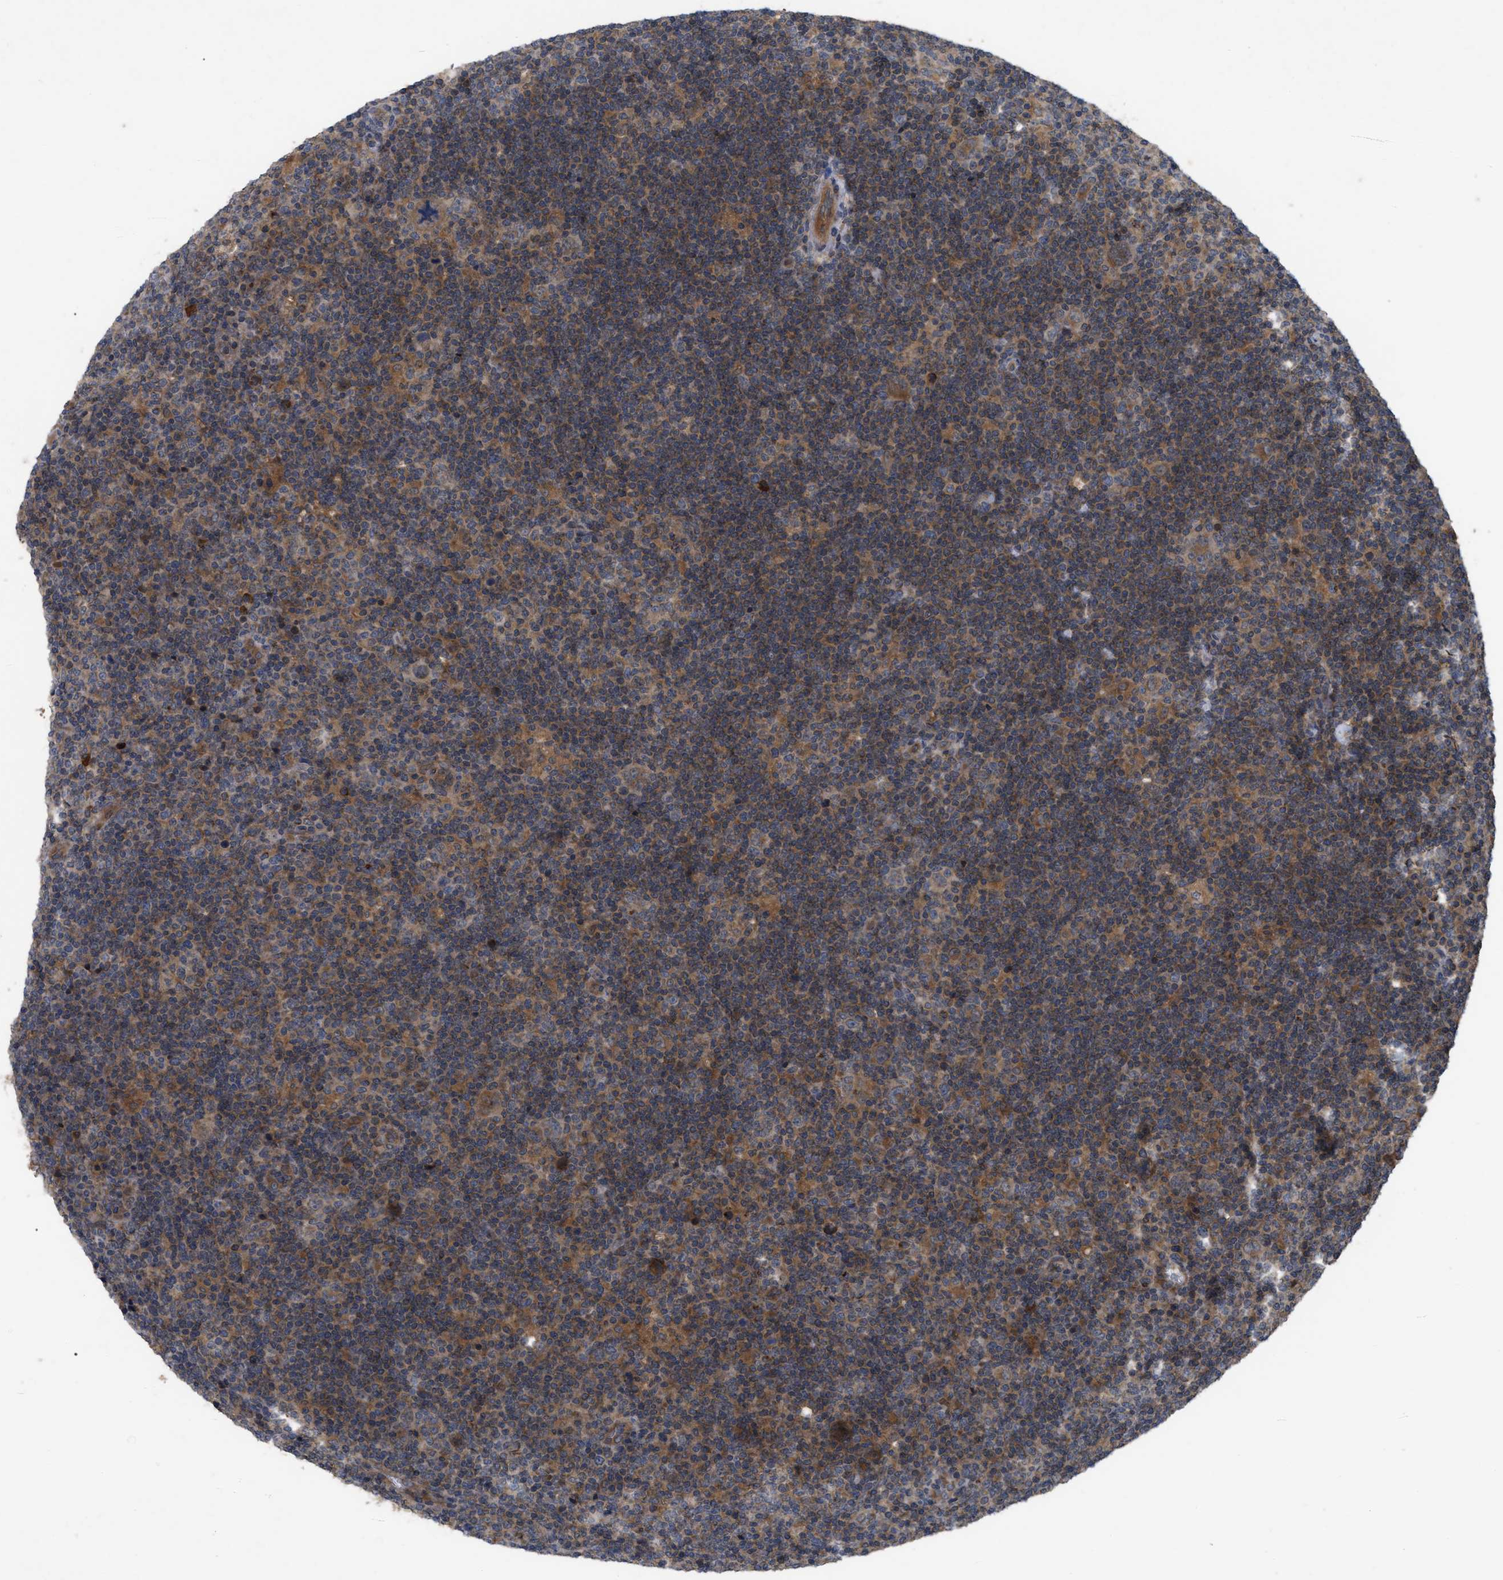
{"staining": {"intensity": "moderate", "quantity": ">75%", "location": "cytoplasmic/membranous"}, "tissue": "lymphoma", "cell_type": "Tumor cells", "image_type": "cancer", "snomed": [{"axis": "morphology", "description": "Hodgkin's disease, NOS"}, {"axis": "topography", "description": "Lymph node"}], "caption": "IHC staining of Hodgkin's disease, which displays medium levels of moderate cytoplasmic/membranous staining in about >75% of tumor cells indicating moderate cytoplasmic/membranous protein expression. The staining was performed using DAB (3,3'-diaminobenzidine) (brown) for protein detection and nuclei were counterstained in hematoxylin (blue).", "gene": "RAB2A", "patient": {"sex": "female", "age": 57}}